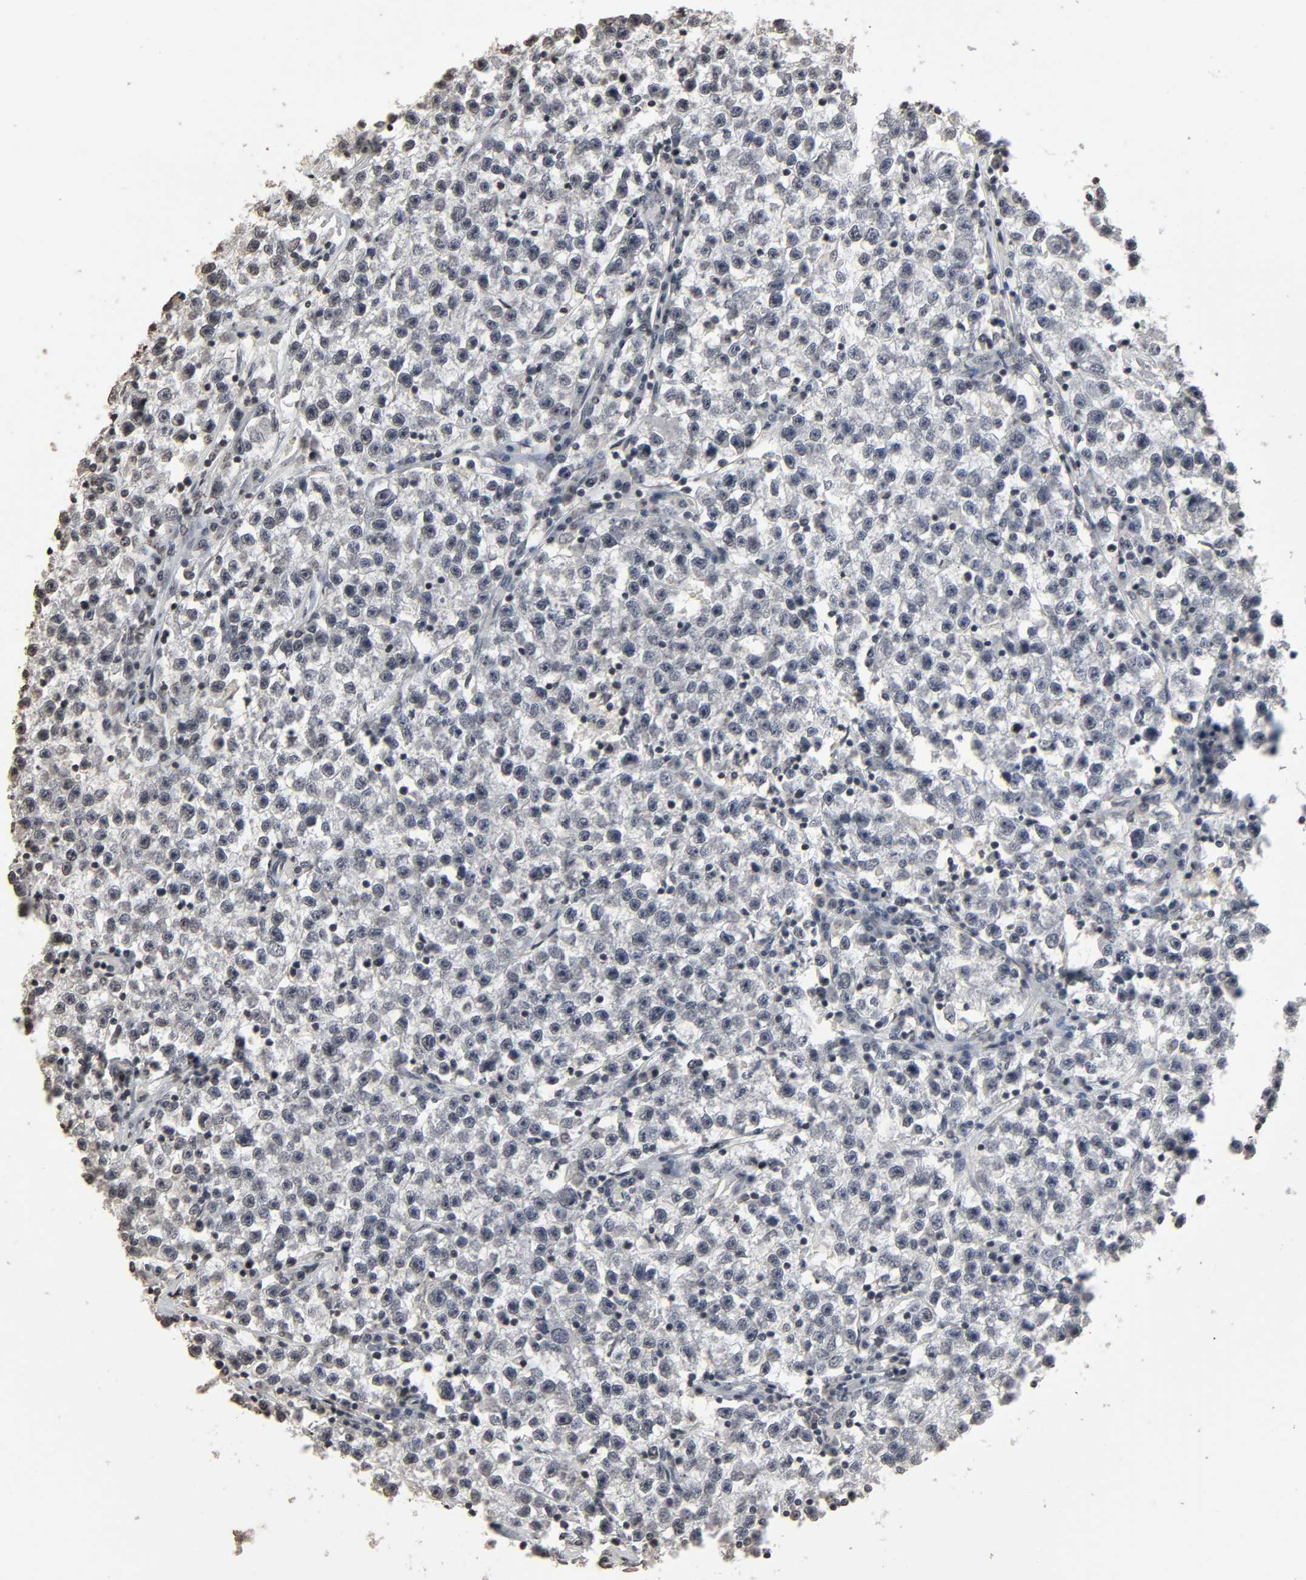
{"staining": {"intensity": "negative", "quantity": "none", "location": "none"}, "tissue": "testis cancer", "cell_type": "Tumor cells", "image_type": "cancer", "snomed": [{"axis": "morphology", "description": "Seminoma, NOS"}, {"axis": "topography", "description": "Testis"}], "caption": "The image shows no significant expression in tumor cells of testis seminoma.", "gene": "STK4", "patient": {"sex": "male", "age": 22}}